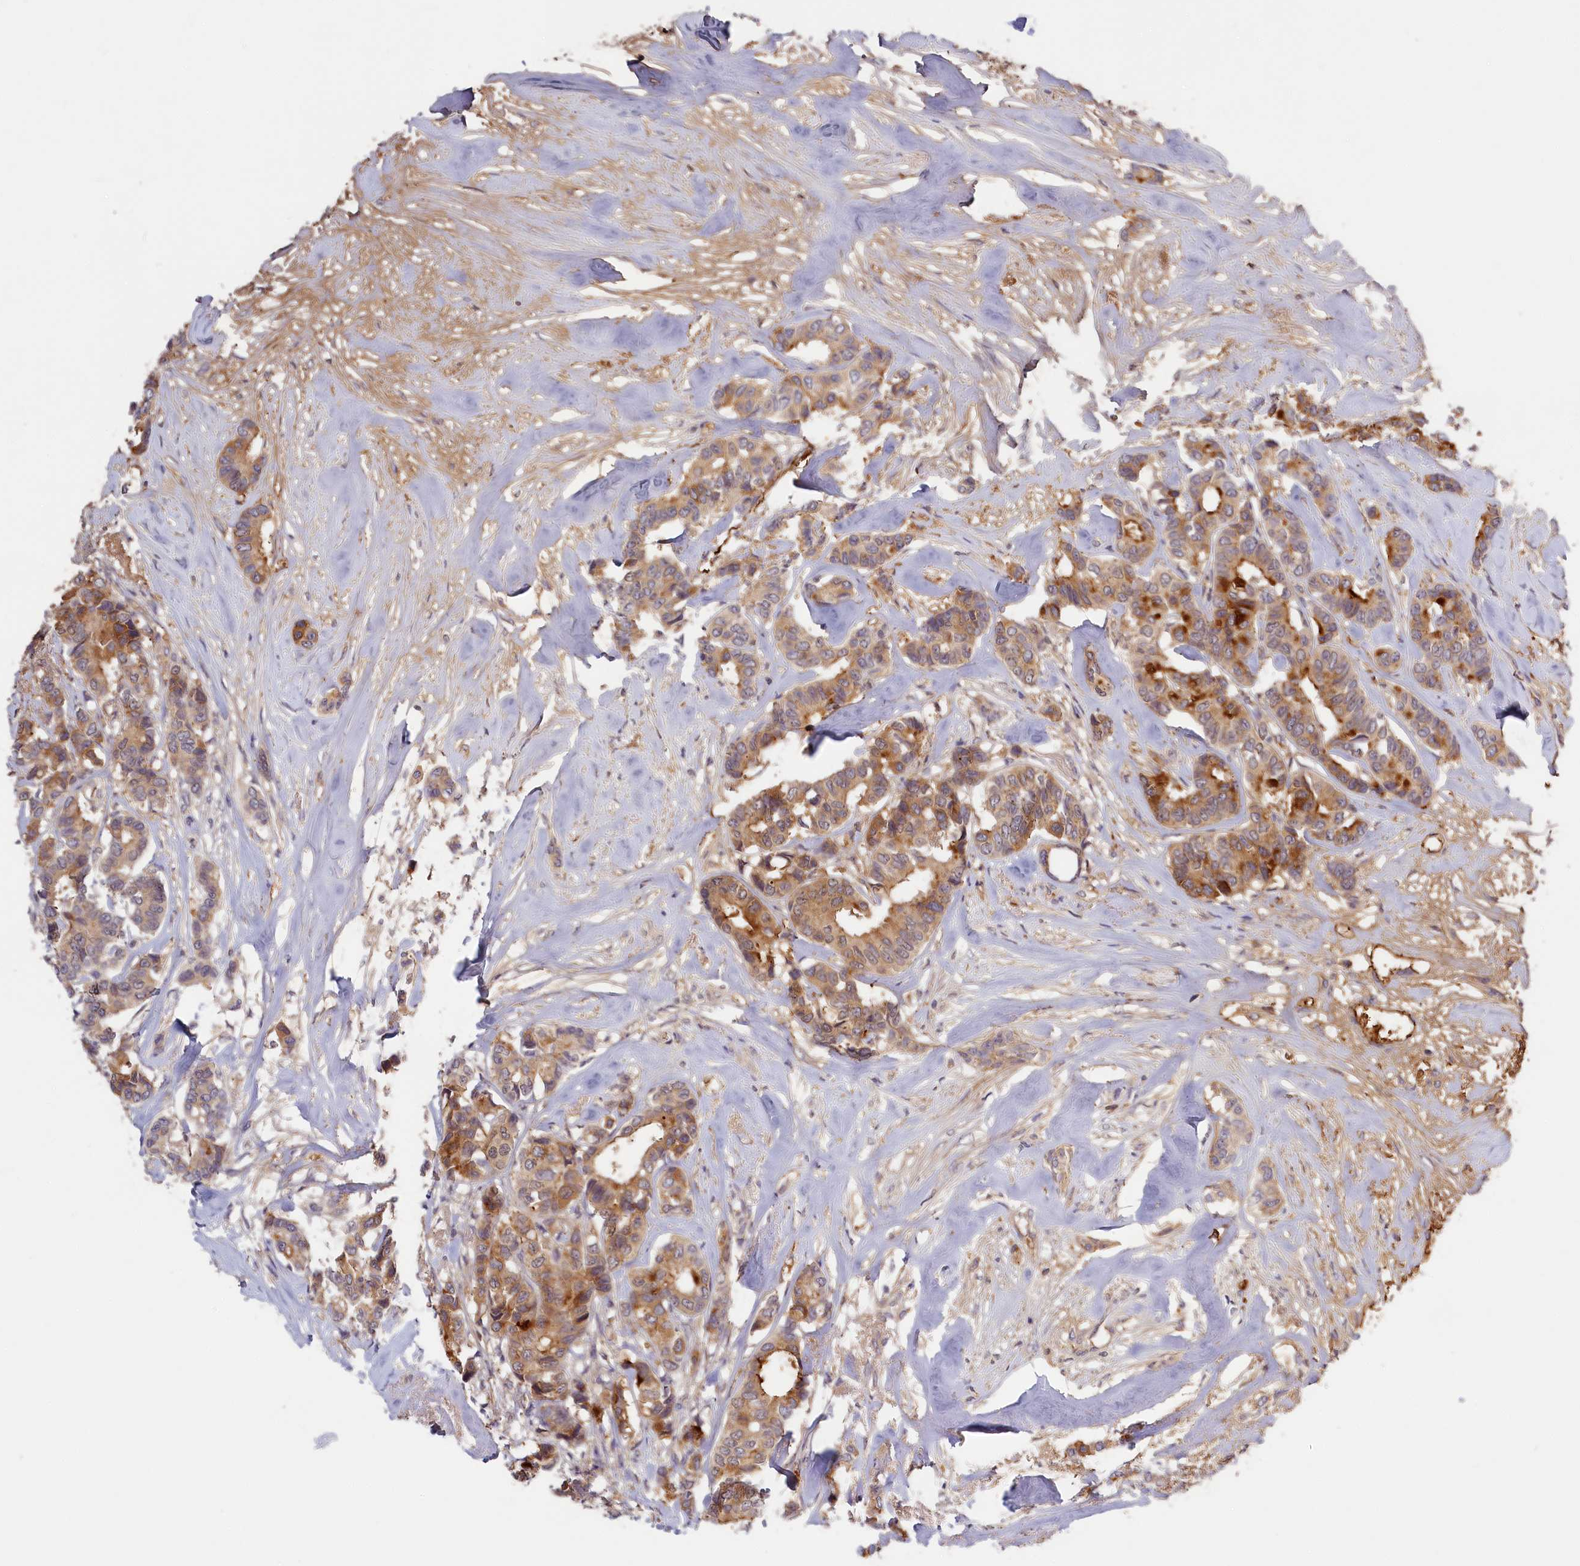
{"staining": {"intensity": "moderate", "quantity": ">75%", "location": "cytoplasmic/membranous"}, "tissue": "breast cancer", "cell_type": "Tumor cells", "image_type": "cancer", "snomed": [{"axis": "morphology", "description": "Duct carcinoma"}, {"axis": "topography", "description": "Breast"}], "caption": "Immunohistochemistry (IHC) image of human invasive ductal carcinoma (breast) stained for a protein (brown), which reveals medium levels of moderate cytoplasmic/membranous expression in approximately >75% of tumor cells.", "gene": "ADGRD1", "patient": {"sex": "female", "age": 87}}